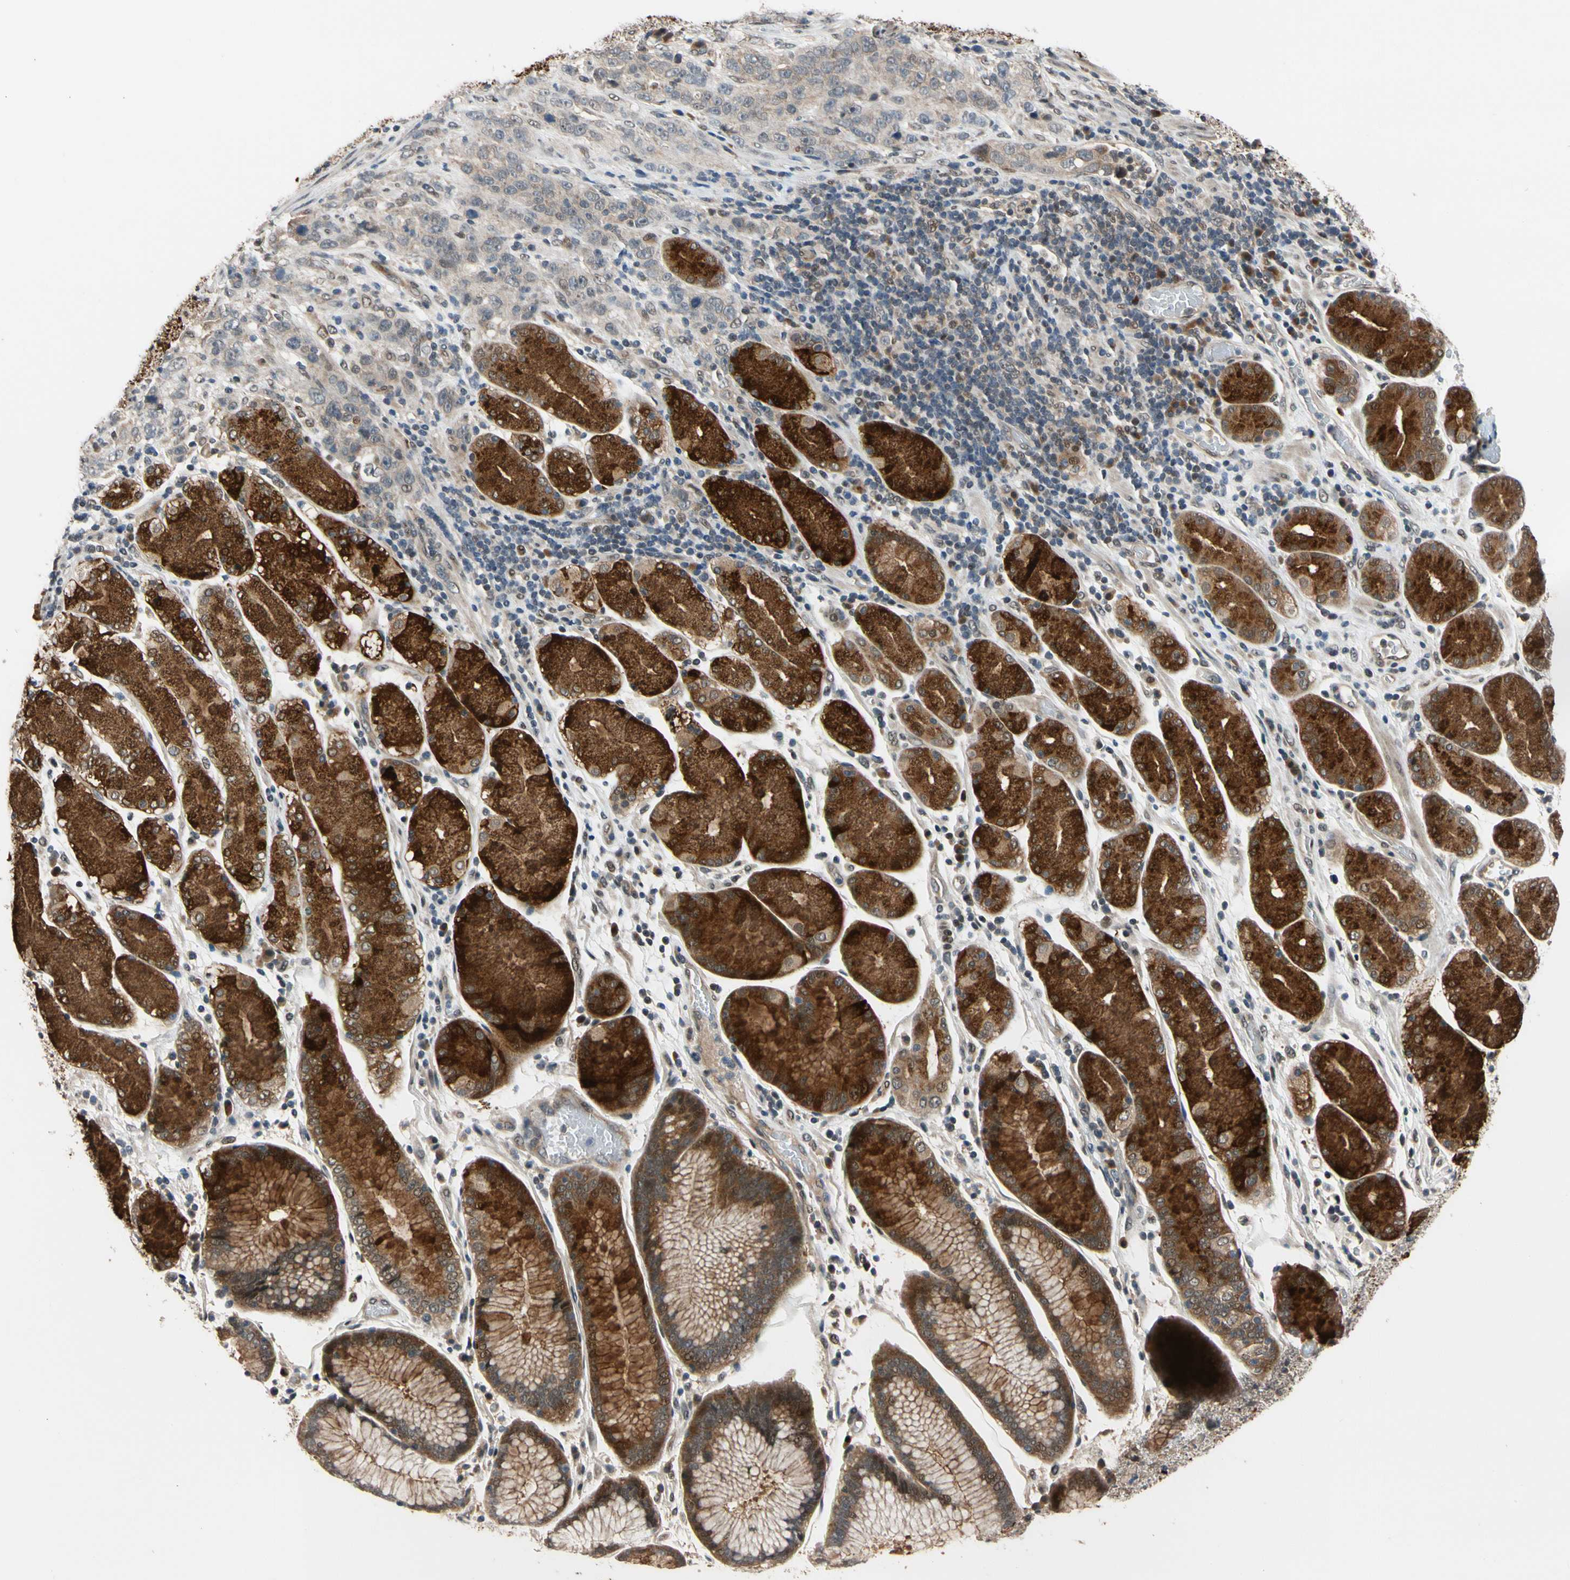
{"staining": {"intensity": "weak", "quantity": ">75%", "location": "cytoplasmic/membranous"}, "tissue": "stomach cancer", "cell_type": "Tumor cells", "image_type": "cancer", "snomed": [{"axis": "morphology", "description": "Normal tissue, NOS"}, {"axis": "morphology", "description": "Adenocarcinoma, NOS"}, {"axis": "topography", "description": "Stomach"}], "caption": "Immunohistochemical staining of human adenocarcinoma (stomach) shows weak cytoplasmic/membranous protein staining in about >75% of tumor cells.", "gene": "NGEF", "patient": {"sex": "male", "age": 48}}